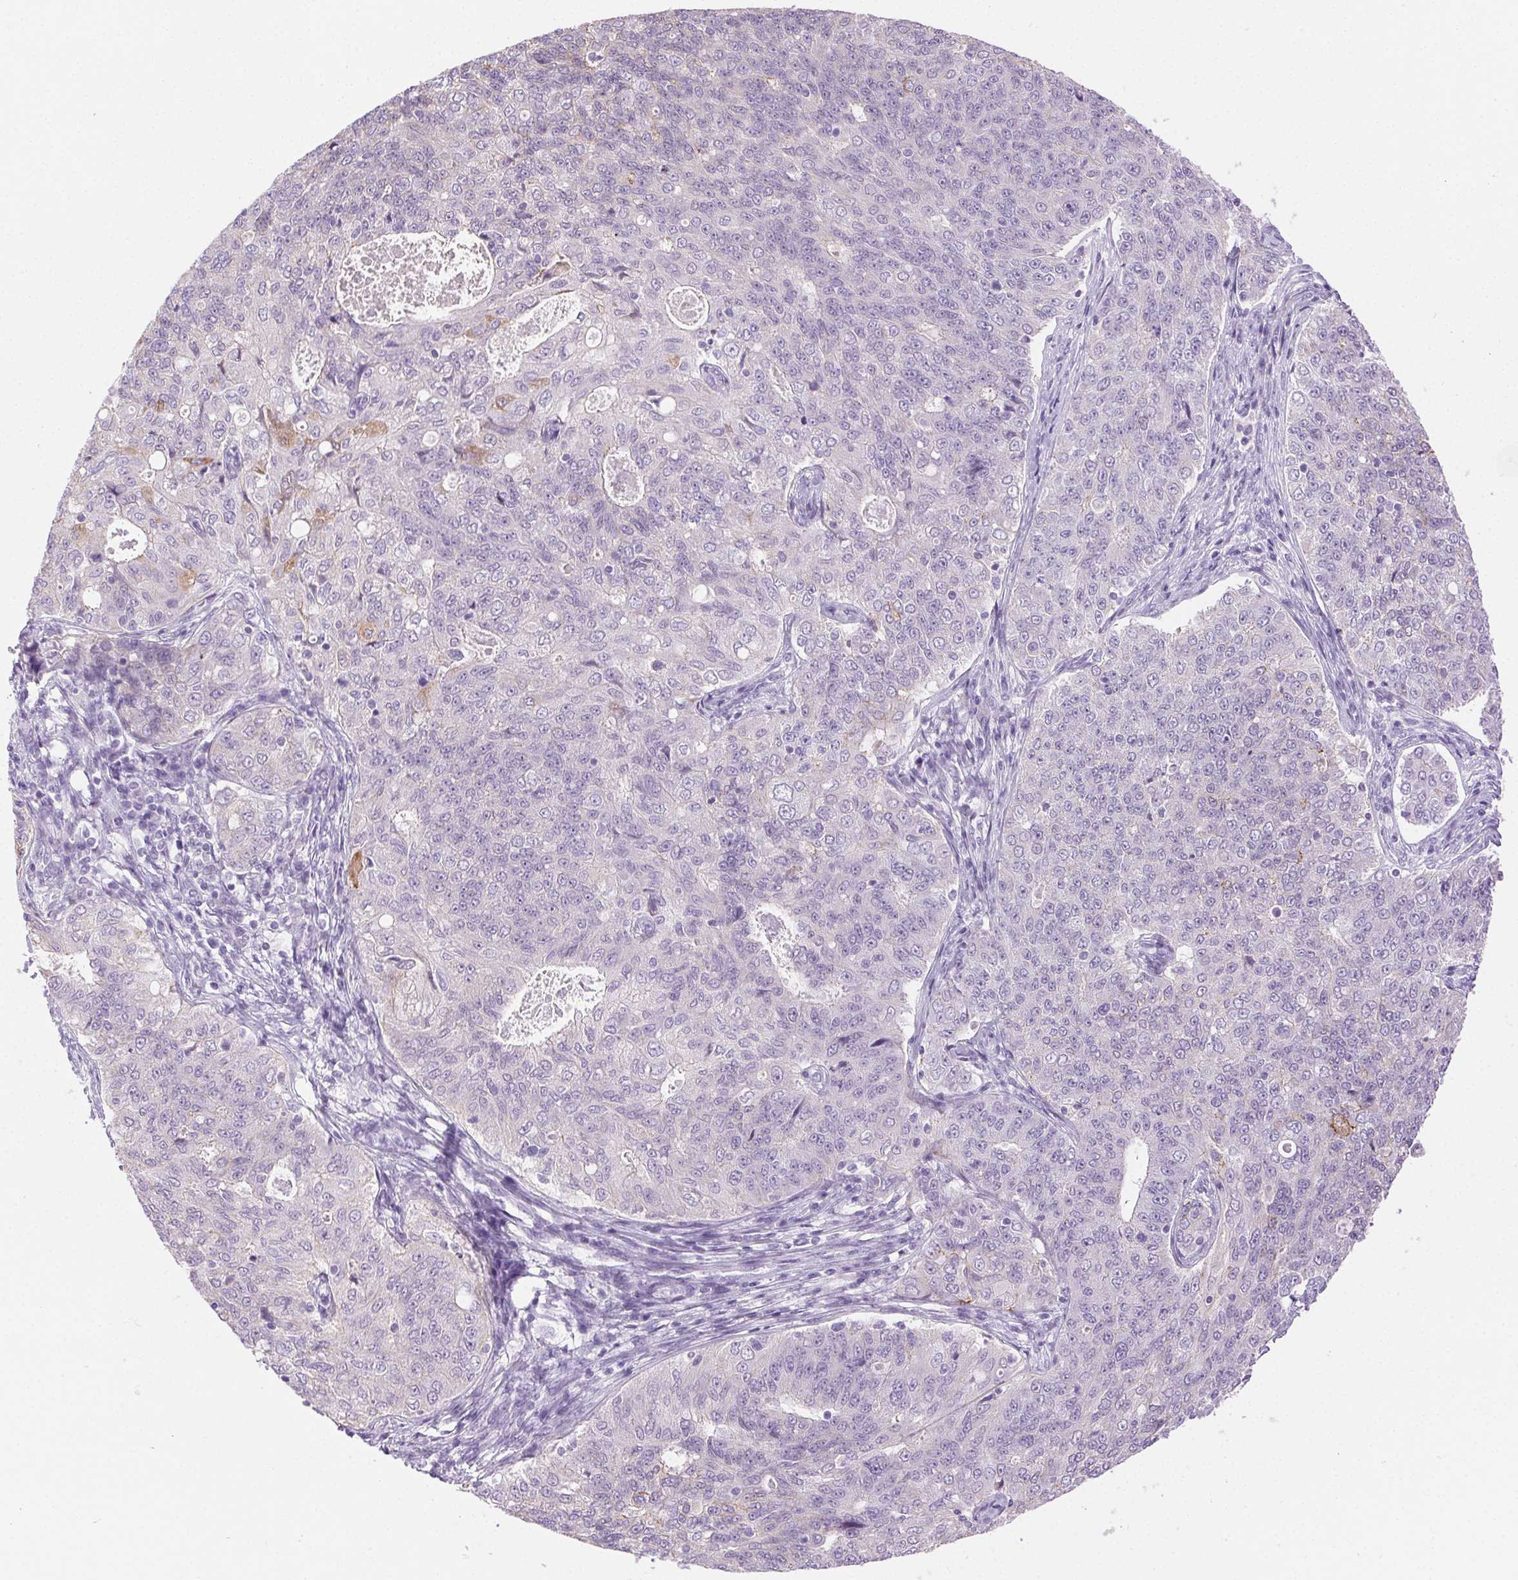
{"staining": {"intensity": "negative", "quantity": "none", "location": "none"}, "tissue": "endometrial cancer", "cell_type": "Tumor cells", "image_type": "cancer", "snomed": [{"axis": "morphology", "description": "Adenocarcinoma, NOS"}, {"axis": "topography", "description": "Endometrium"}], "caption": "Micrograph shows no protein positivity in tumor cells of endometrial cancer tissue.", "gene": "CLDN10", "patient": {"sex": "female", "age": 43}}